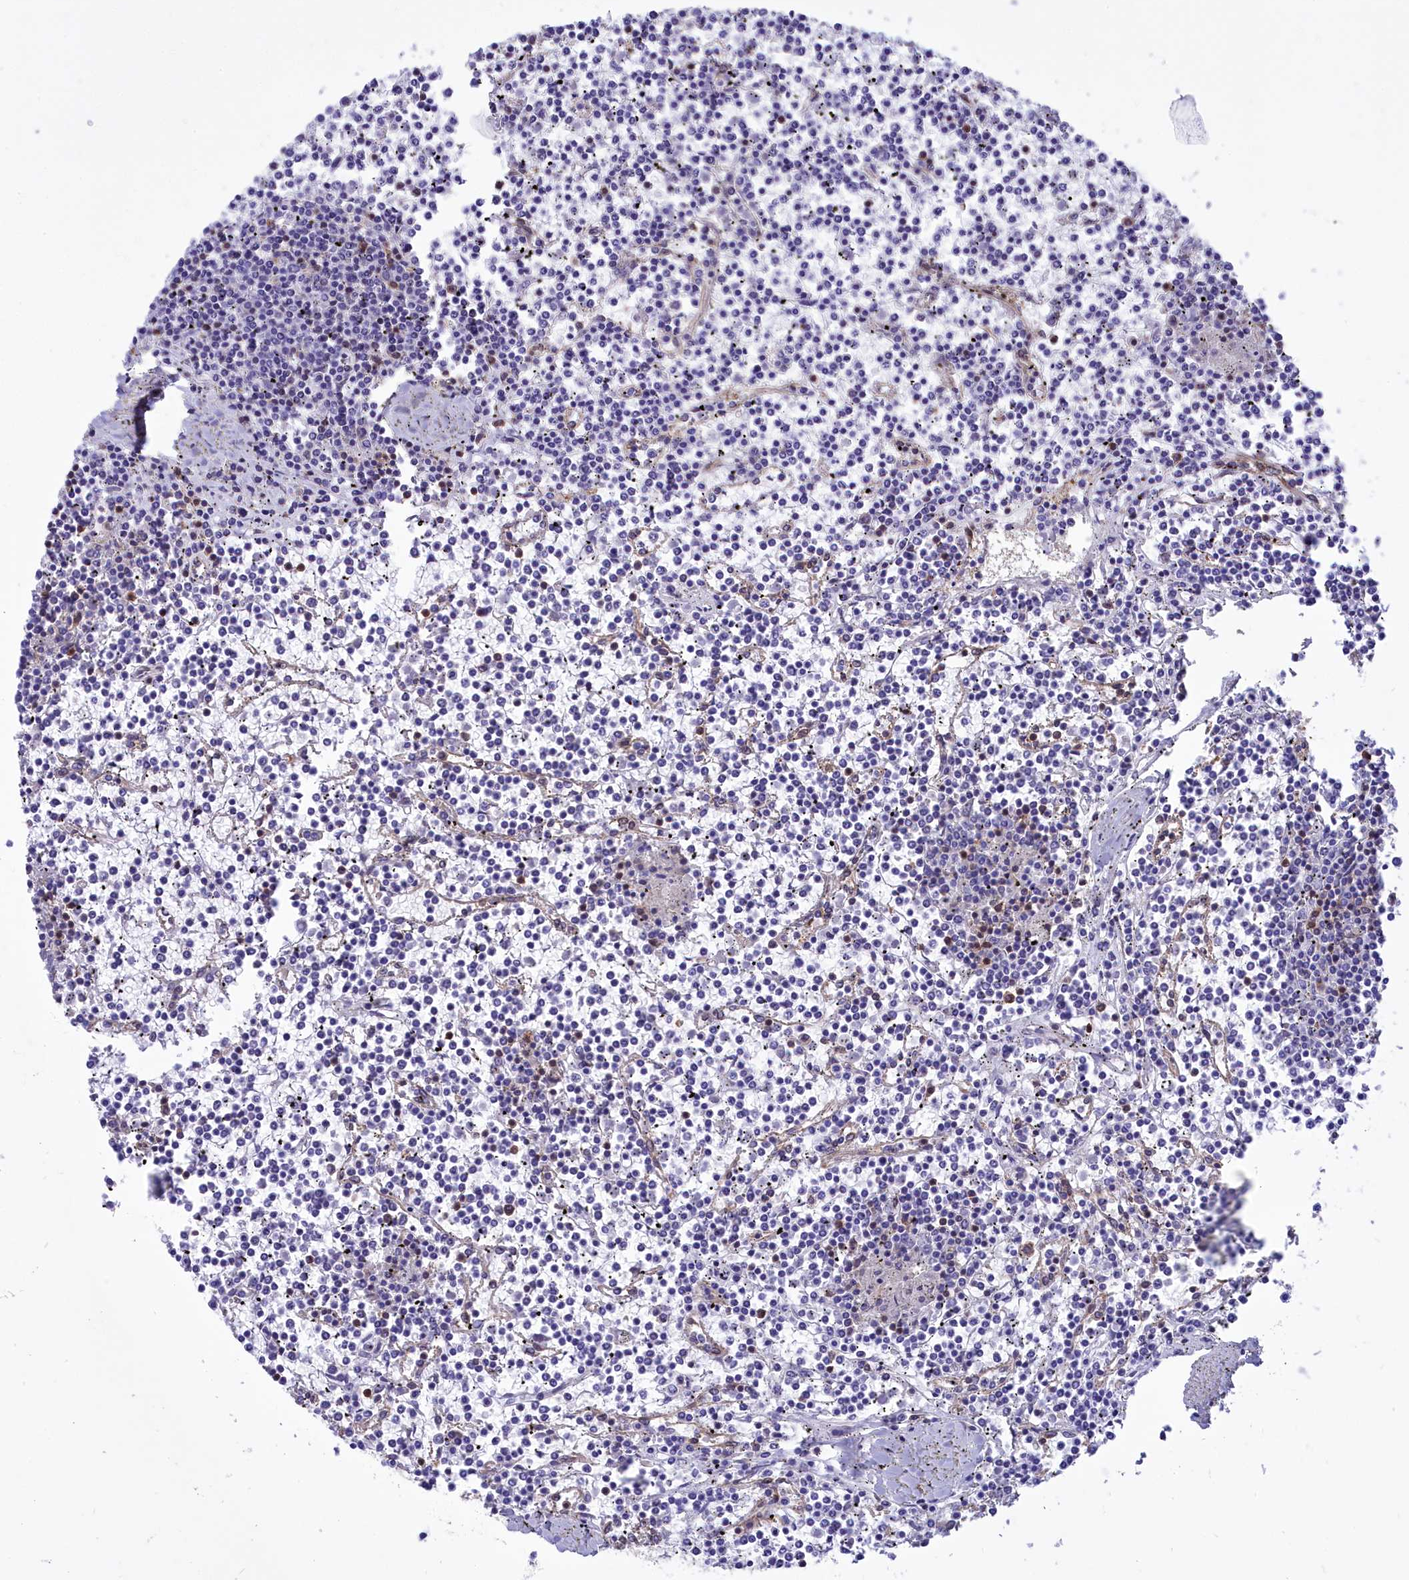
{"staining": {"intensity": "negative", "quantity": "none", "location": "none"}, "tissue": "lymphoma", "cell_type": "Tumor cells", "image_type": "cancer", "snomed": [{"axis": "morphology", "description": "Malignant lymphoma, non-Hodgkin's type, Low grade"}, {"axis": "topography", "description": "Spleen"}], "caption": "Image shows no protein staining in tumor cells of low-grade malignant lymphoma, non-Hodgkin's type tissue.", "gene": "SEPTIN9", "patient": {"sex": "female", "age": 19}}